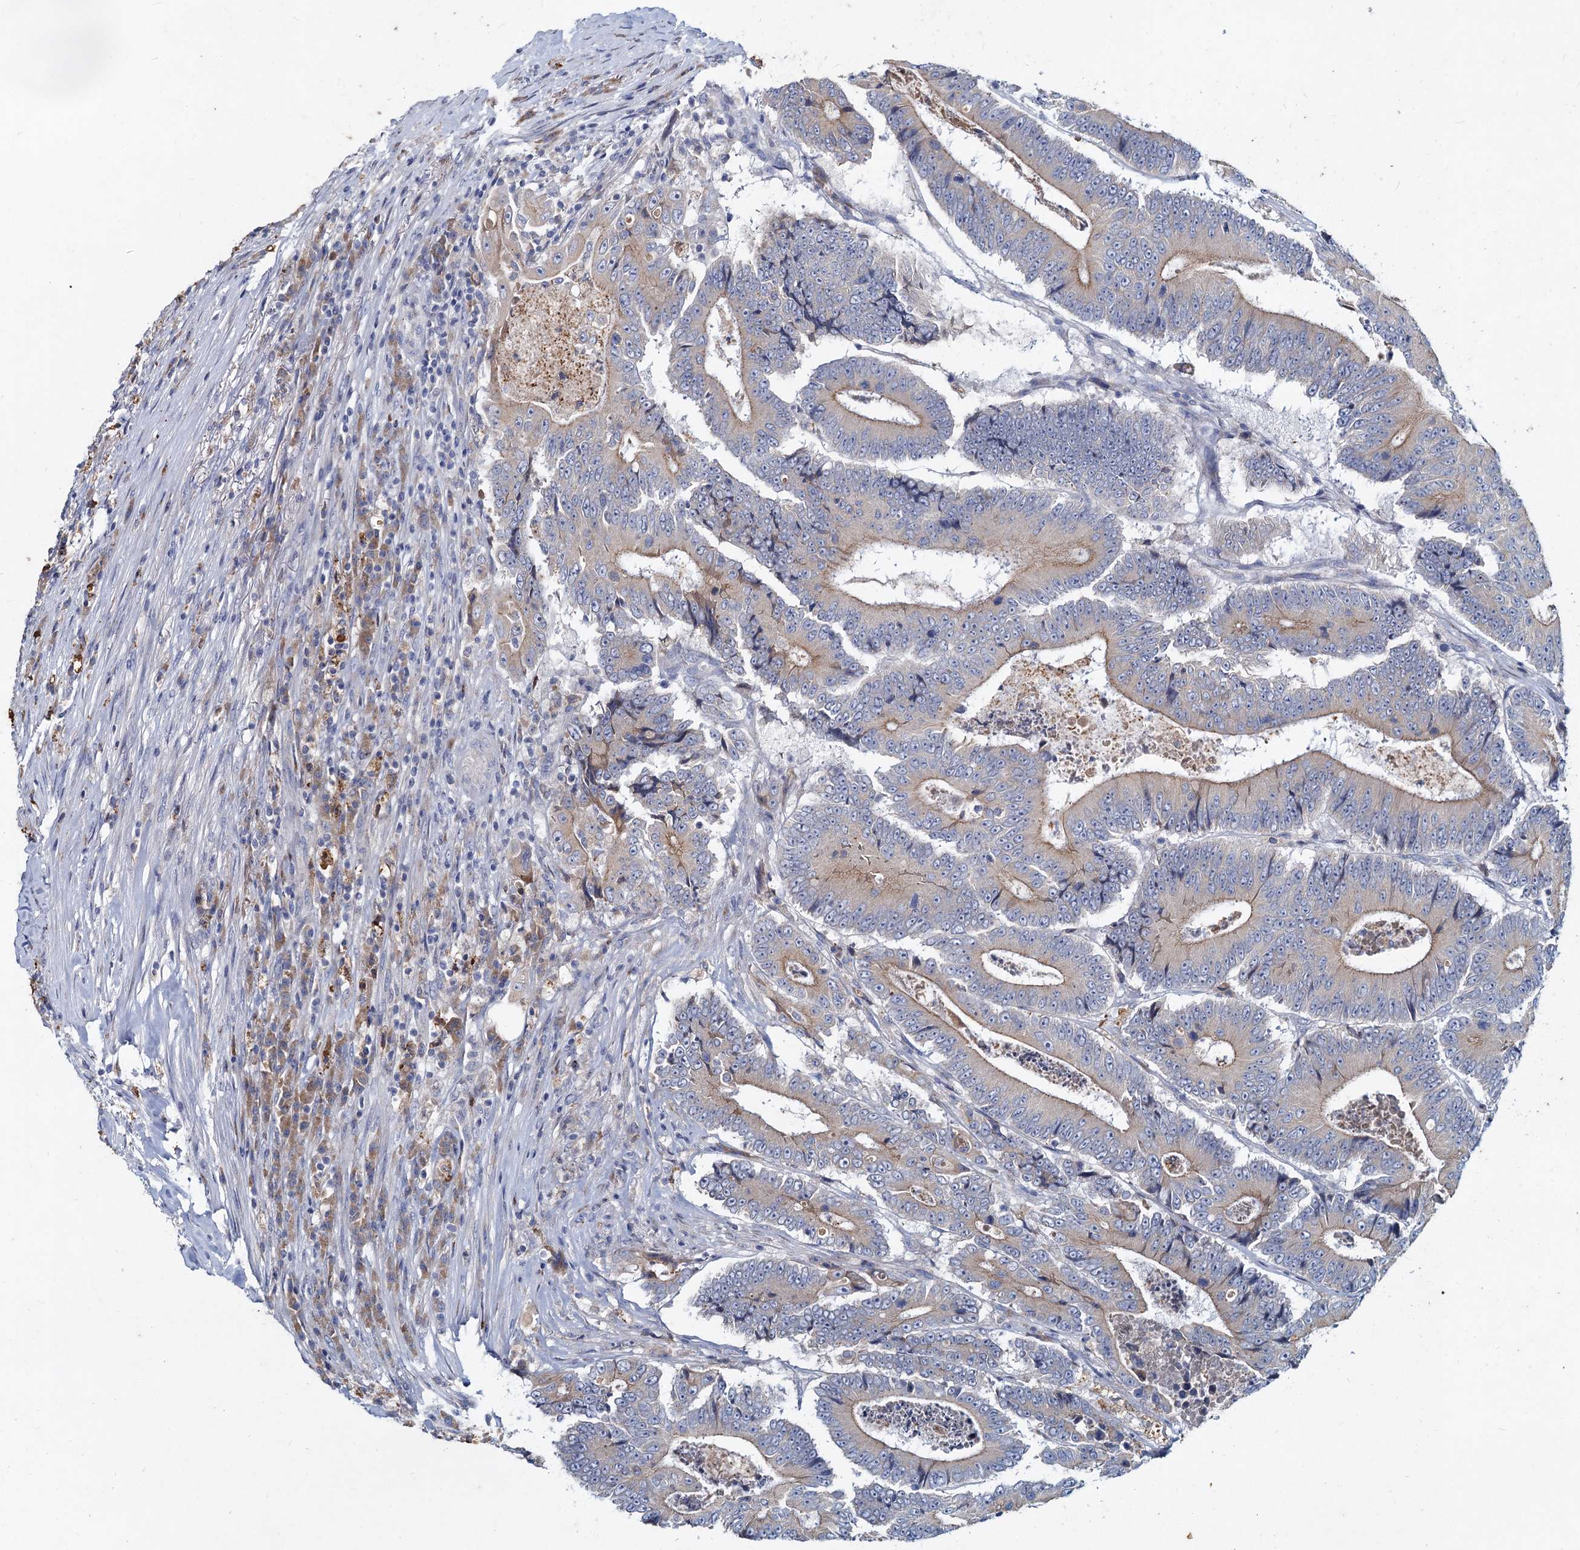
{"staining": {"intensity": "moderate", "quantity": "25%-75%", "location": "cytoplasmic/membranous"}, "tissue": "colorectal cancer", "cell_type": "Tumor cells", "image_type": "cancer", "snomed": [{"axis": "morphology", "description": "Adenocarcinoma, NOS"}, {"axis": "topography", "description": "Colon"}], "caption": "Immunohistochemical staining of colorectal cancer (adenocarcinoma) shows medium levels of moderate cytoplasmic/membranous protein positivity in about 25%-75% of tumor cells.", "gene": "TMX2", "patient": {"sex": "male", "age": 83}}